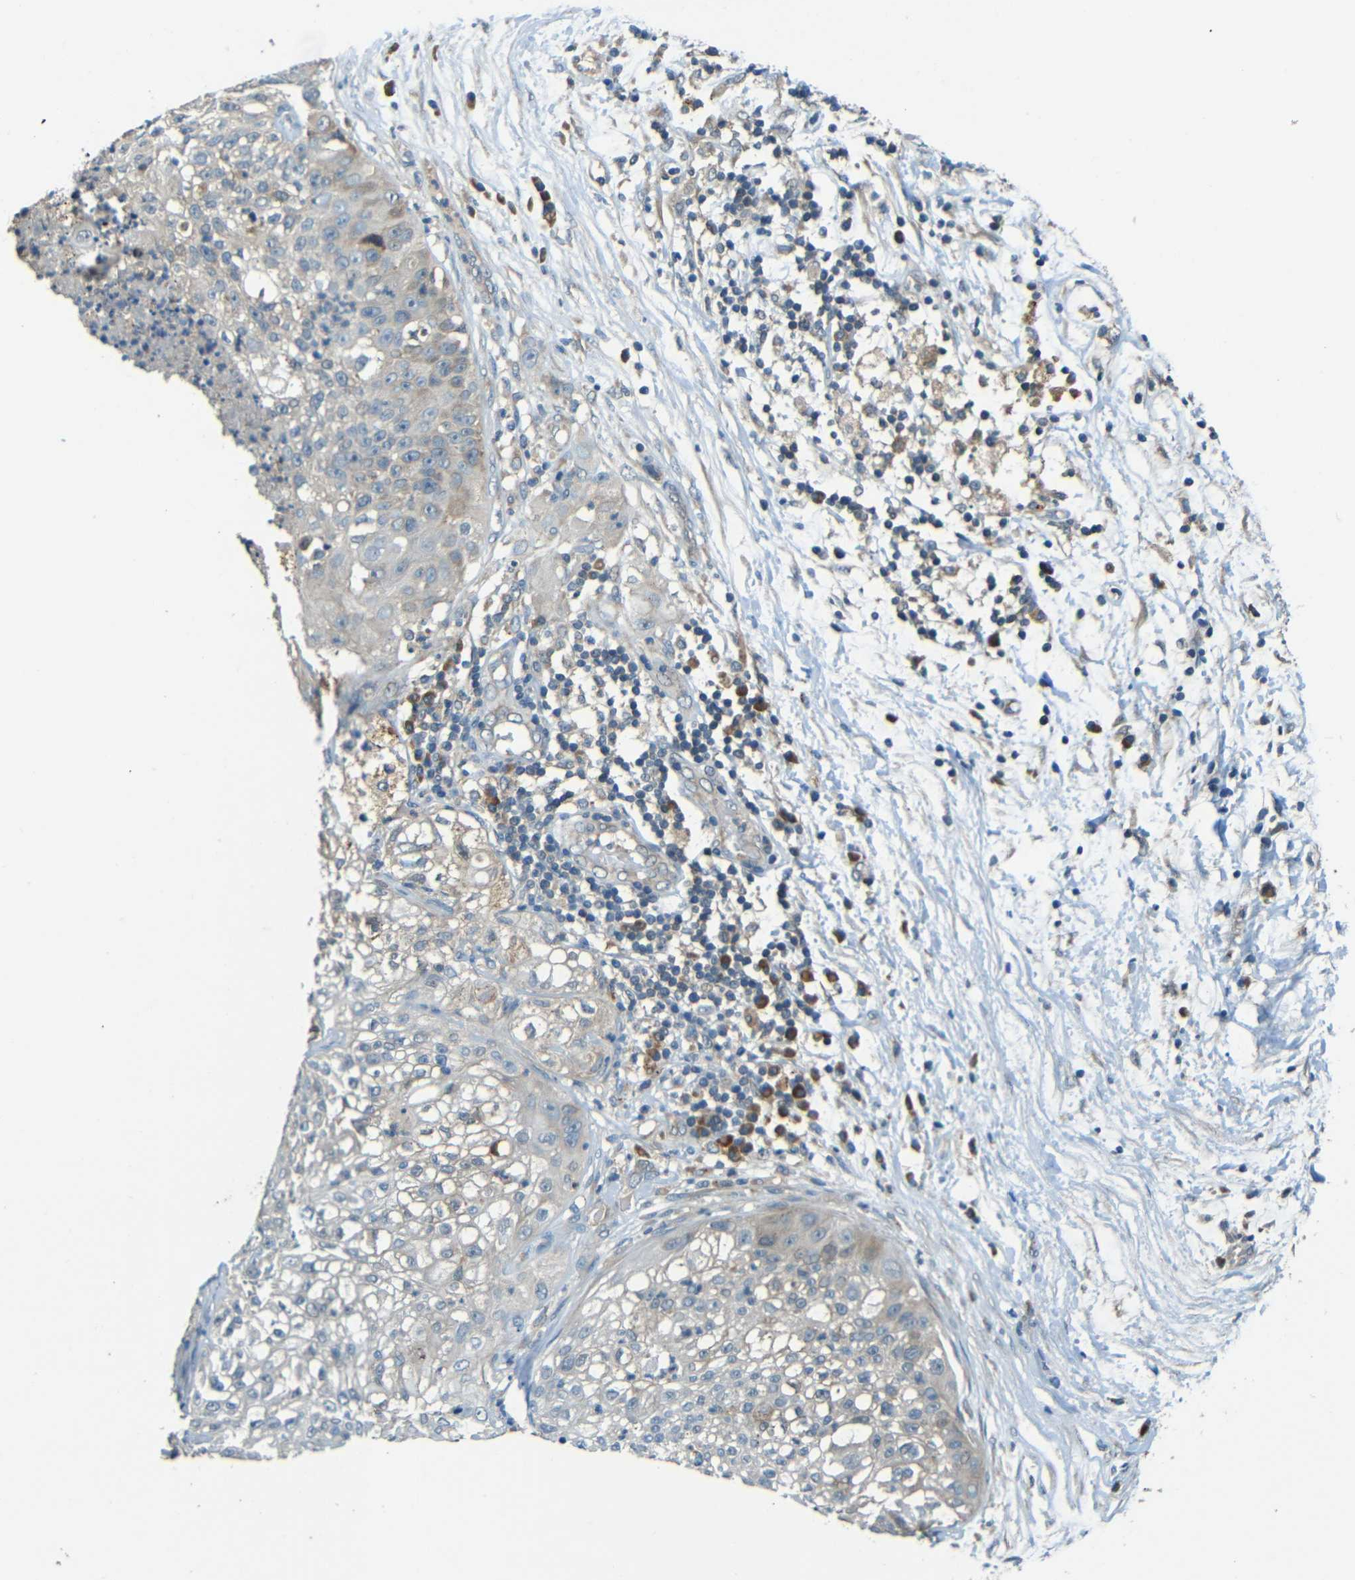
{"staining": {"intensity": "negative", "quantity": "none", "location": "none"}, "tissue": "lung cancer", "cell_type": "Tumor cells", "image_type": "cancer", "snomed": [{"axis": "morphology", "description": "Inflammation, NOS"}, {"axis": "morphology", "description": "Squamous cell carcinoma, NOS"}, {"axis": "topography", "description": "Lymph node"}, {"axis": "topography", "description": "Soft tissue"}, {"axis": "topography", "description": "Lung"}], "caption": "This is an immunohistochemistry histopathology image of lung squamous cell carcinoma. There is no expression in tumor cells.", "gene": "FNDC3A", "patient": {"sex": "male", "age": 66}}